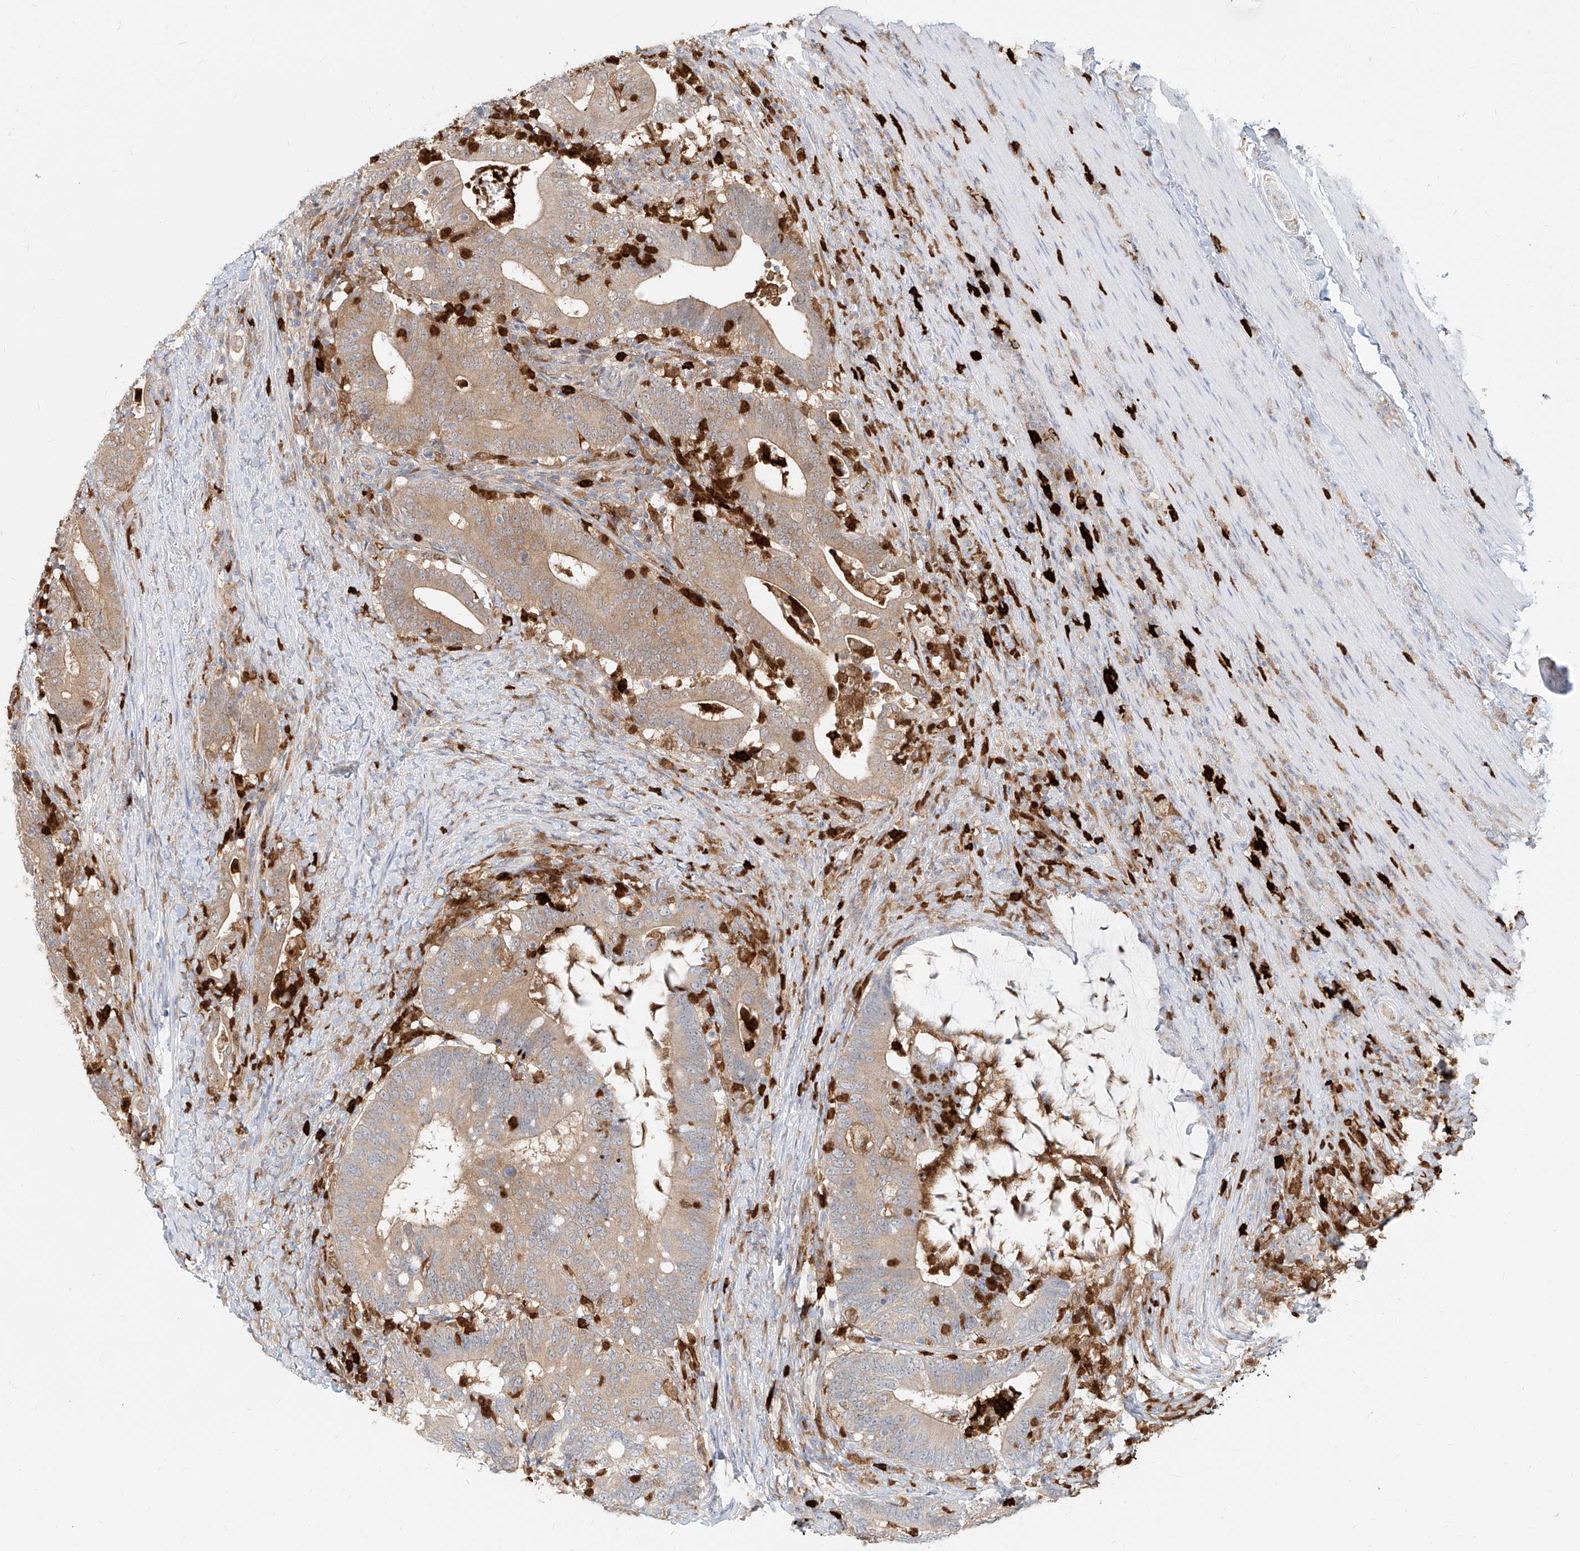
{"staining": {"intensity": "weak", "quantity": ">75%", "location": "cytoplasmic/membranous"}, "tissue": "colorectal cancer", "cell_type": "Tumor cells", "image_type": "cancer", "snomed": [{"axis": "morphology", "description": "Adenocarcinoma, NOS"}, {"axis": "topography", "description": "Colon"}], "caption": "Protein positivity by immunohistochemistry displays weak cytoplasmic/membranous expression in about >75% of tumor cells in colorectal adenocarcinoma.", "gene": "PGD", "patient": {"sex": "female", "age": 66}}